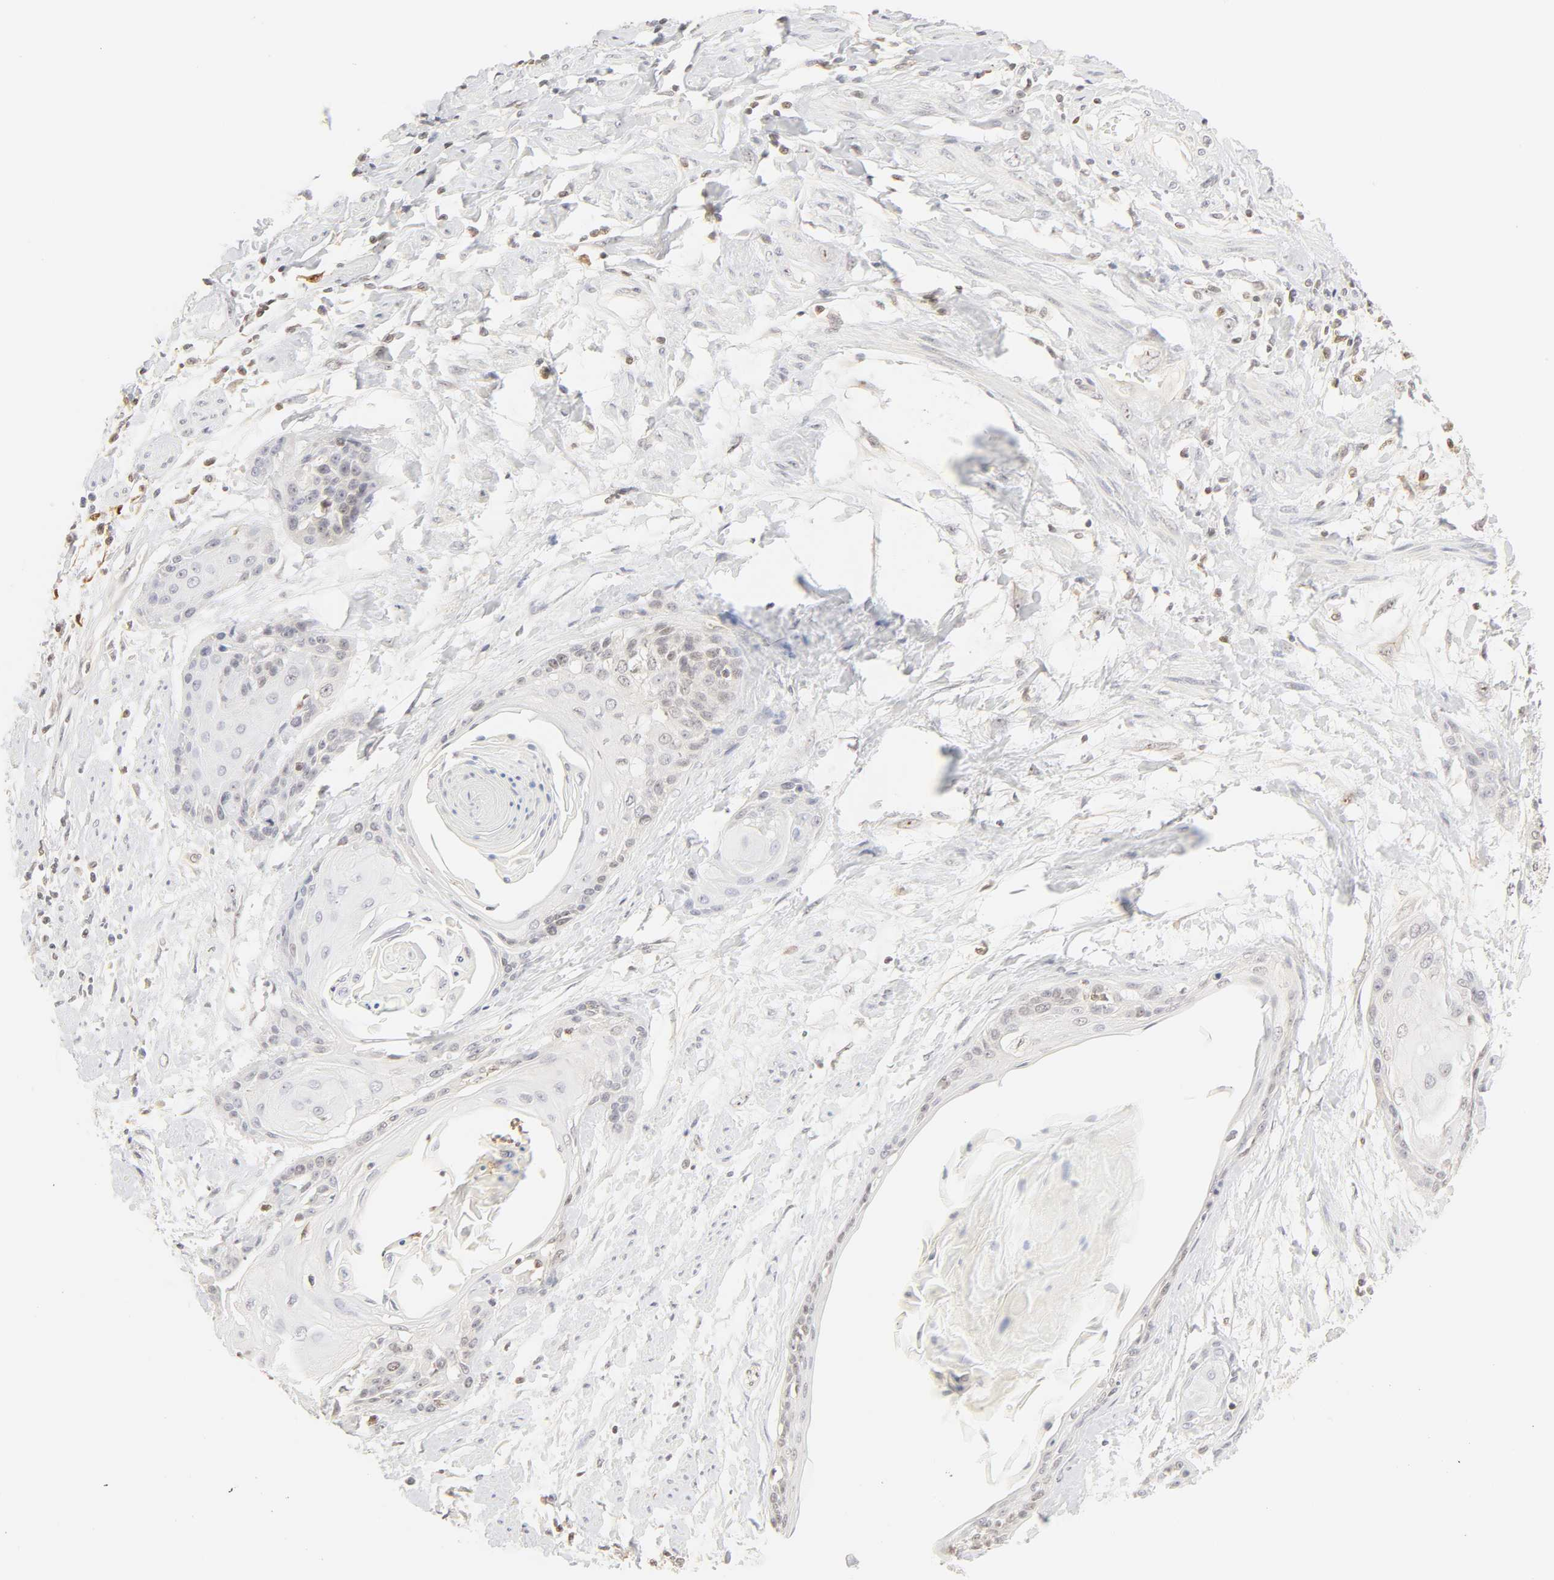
{"staining": {"intensity": "weak", "quantity": "<25%", "location": "nuclear"}, "tissue": "cervical cancer", "cell_type": "Tumor cells", "image_type": "cancer", "snomed": [{"axis": "morphology", "description": "Squamous cell carcinoma, NOS"}, {"axis": "topography", "description": "Cervix"}], "caption": "Histopathology image shows no significant protein staining in tumor cells of cervical cancer.", "gene": "KIF2A", "patient": {"sex": "female", "age": 57}}